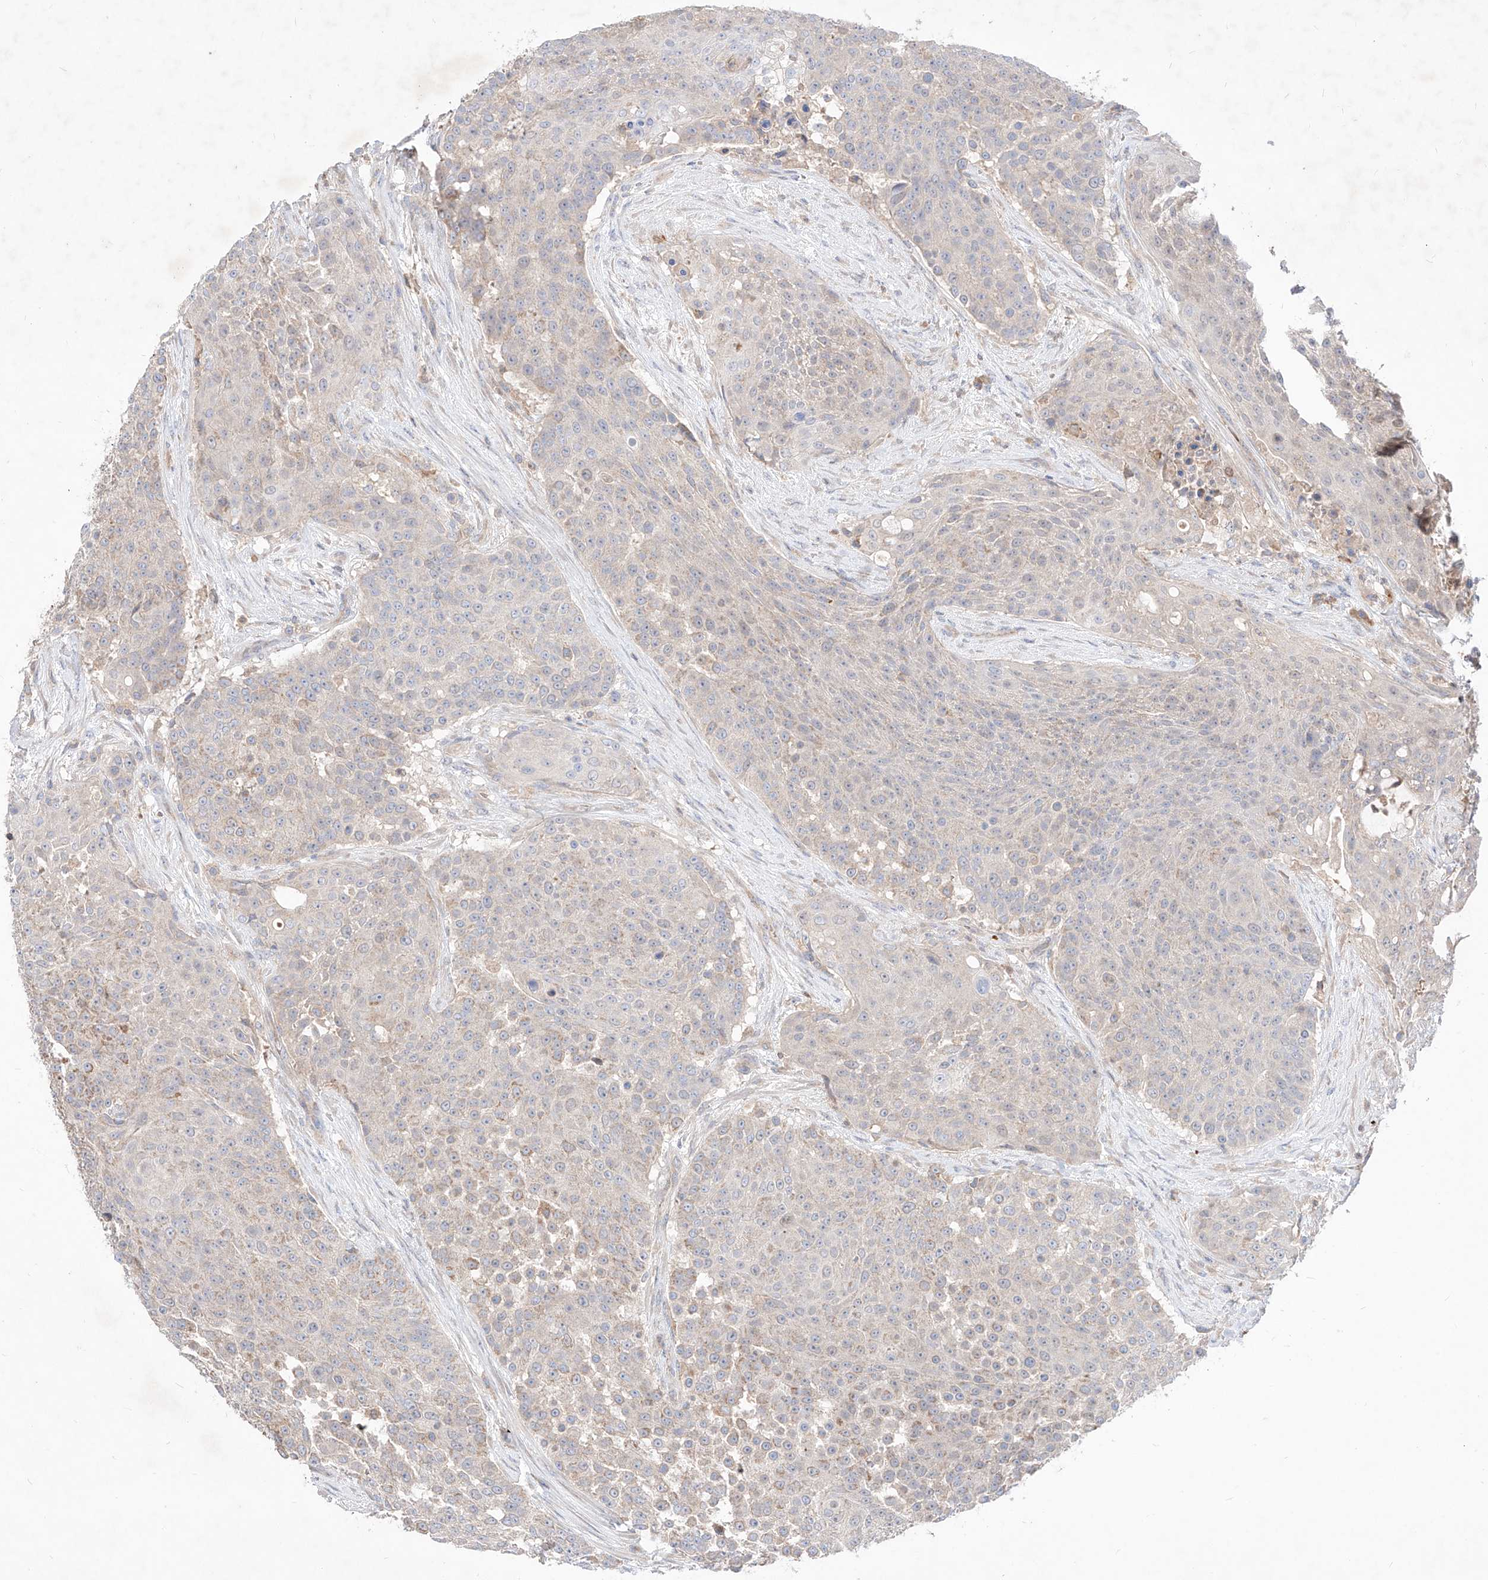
{"staining": {"intensity": "weak", "quantity": "<25%", "location": "cytoplasmic/membranous"}, "tissue": "urothelial cancer", "cell_type": "Tumor cells", "image_type": "cancer", "snomed": [{"axis": "morphology", "description": "Urothelial carcinoma, High grade"}, {"axis": "topography", "description": "Urinary bladder"}], "caption": "Histopathology image shows no significant protein staining in tumor cells of urothelial cancer. (DAB (3,3'-diaminobenzidine) IHC, high magnification).", "gene": "TSNAX", "patient": {"sex": "female", "age": 63}}